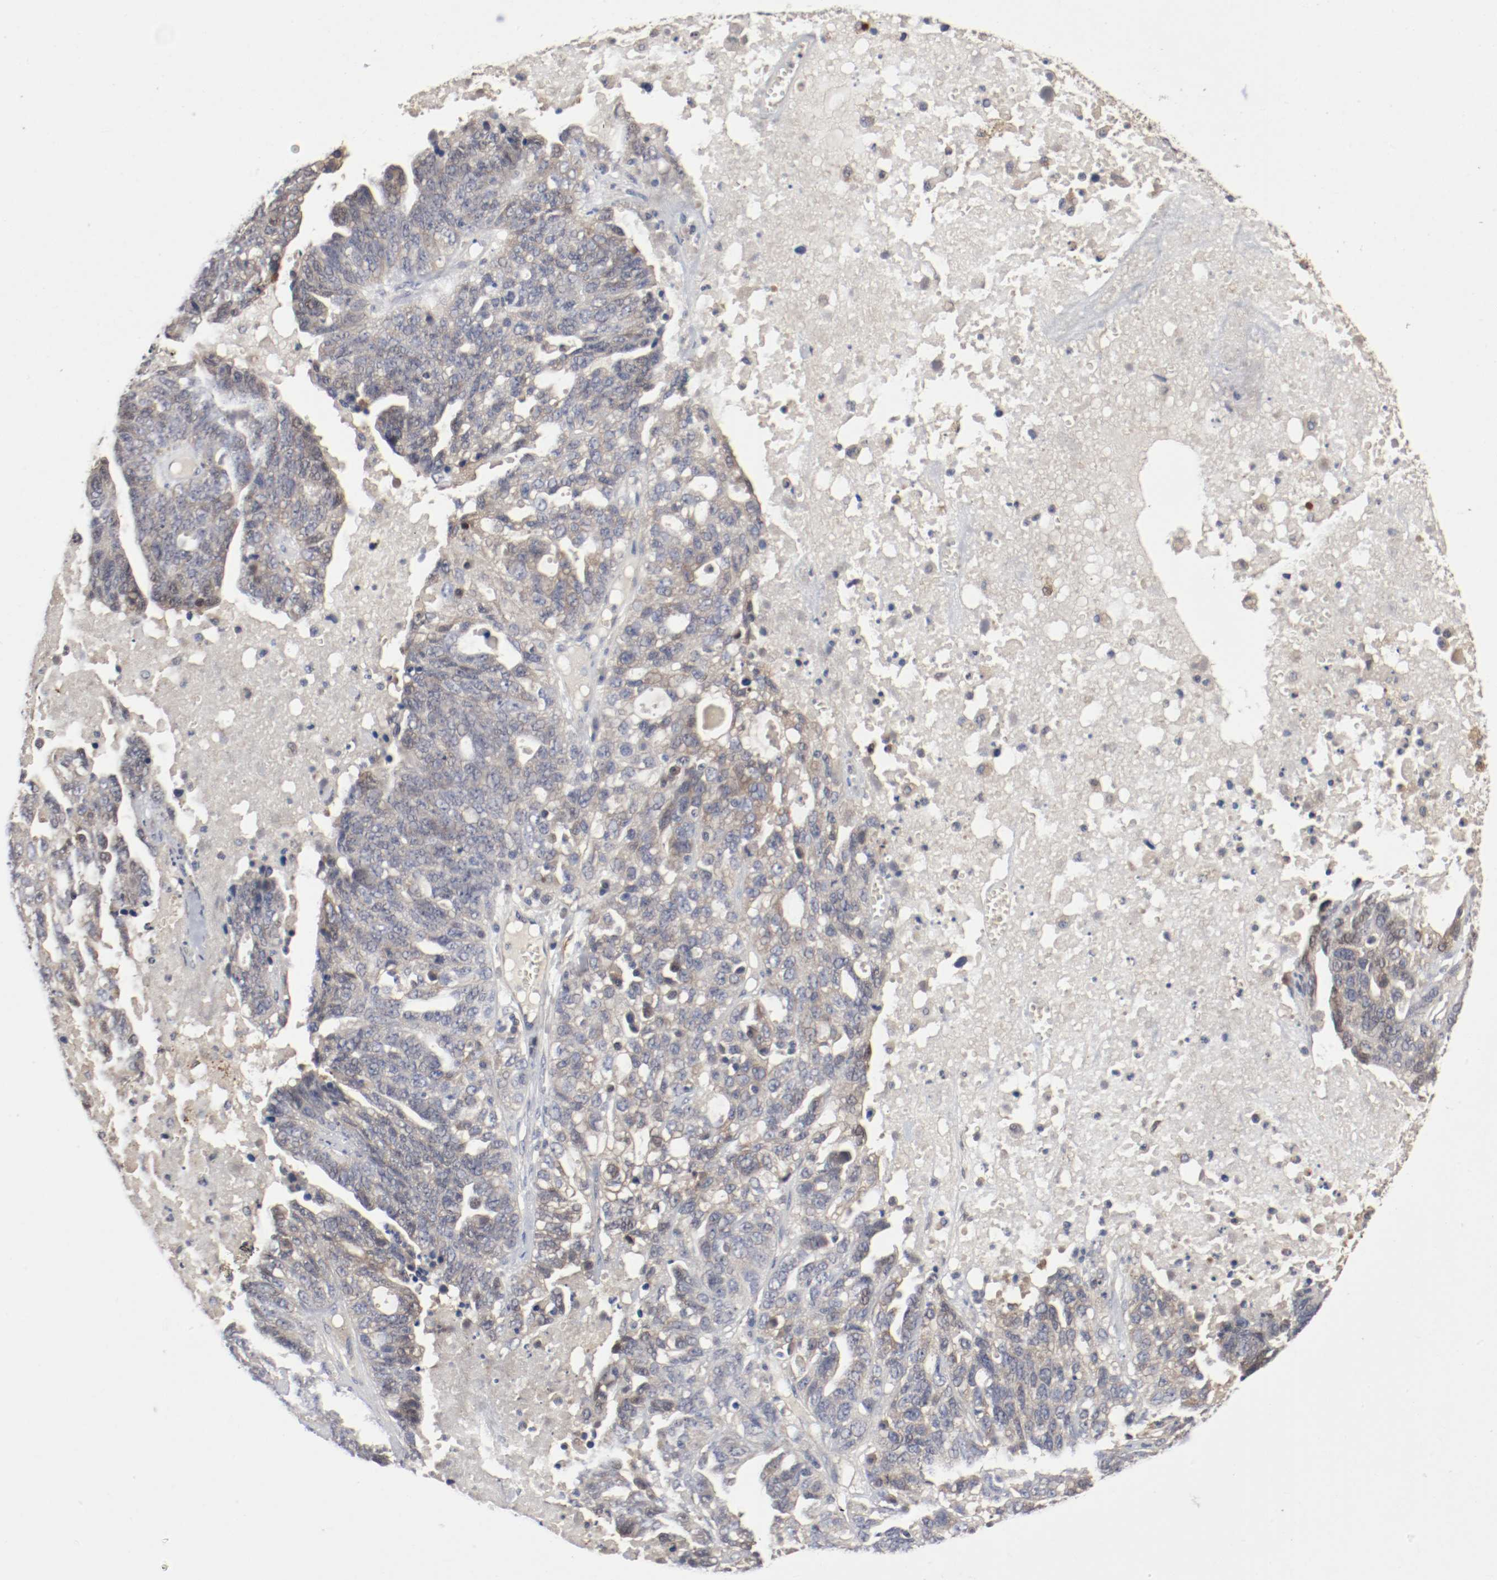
{"staining": {"intensity": "weak", "quantity": "25%-75%", "location": "cytoplasmic/membranous"}, "tissue": "ovarian cancer", "cell_type": "Tumor cells", "image_type": "cancer", "snomed": [{"axis": "morphology", "description": "Cystadenocarcinoma, serous, NOS"}, {"axis": "topography", "description": "Ovary"}], "caption": "Approximately 25%-75% of tumor cells in ovarian cancer demonstrate weak cytoplasmic/membranous protein positivity as visualized by brown immunohistochemical staining.", "gene": "REN", "patient": {"sex": "female", "age": 71}}